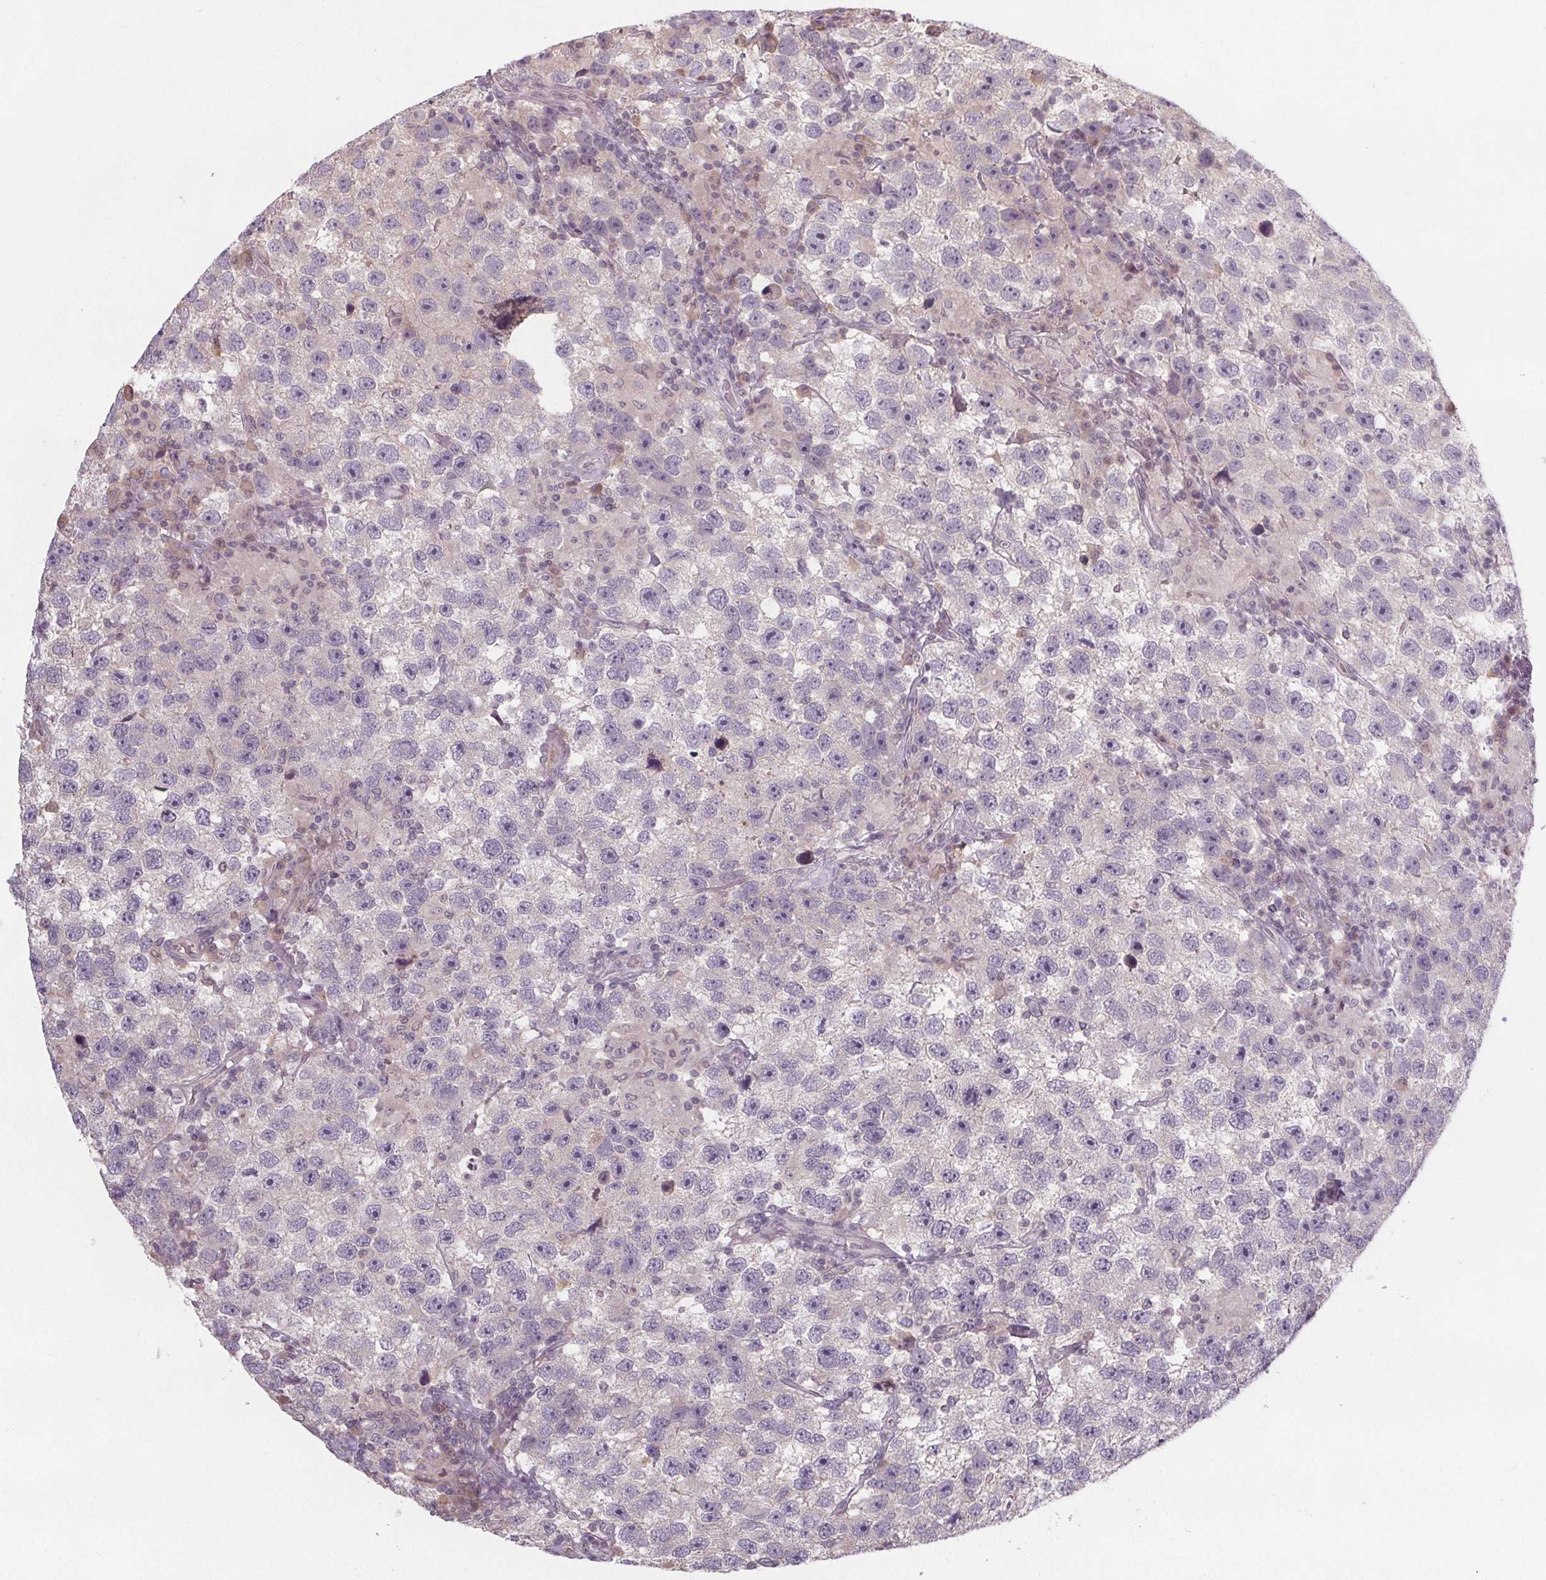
{"staining": {"intensity": "negative", "quantity": "none", "location": "none"}, "tissue": "testis cancer", "cell_type": "Tumor cells", "image_type": "cancer", "snomed": [{"axis": "morphology", "description": "Seminoma, NOS"}, {"axis": "topography", "description": "Testis"}], "caption": "Immunohistochemistry (IHC) histopathology image of neoplastic tissue: human testis cancer stained with DAB displays no significant protein expression in tumor cells.", "gene": "SLC26A2", "patient": {"sex": "male", "age": 26}}